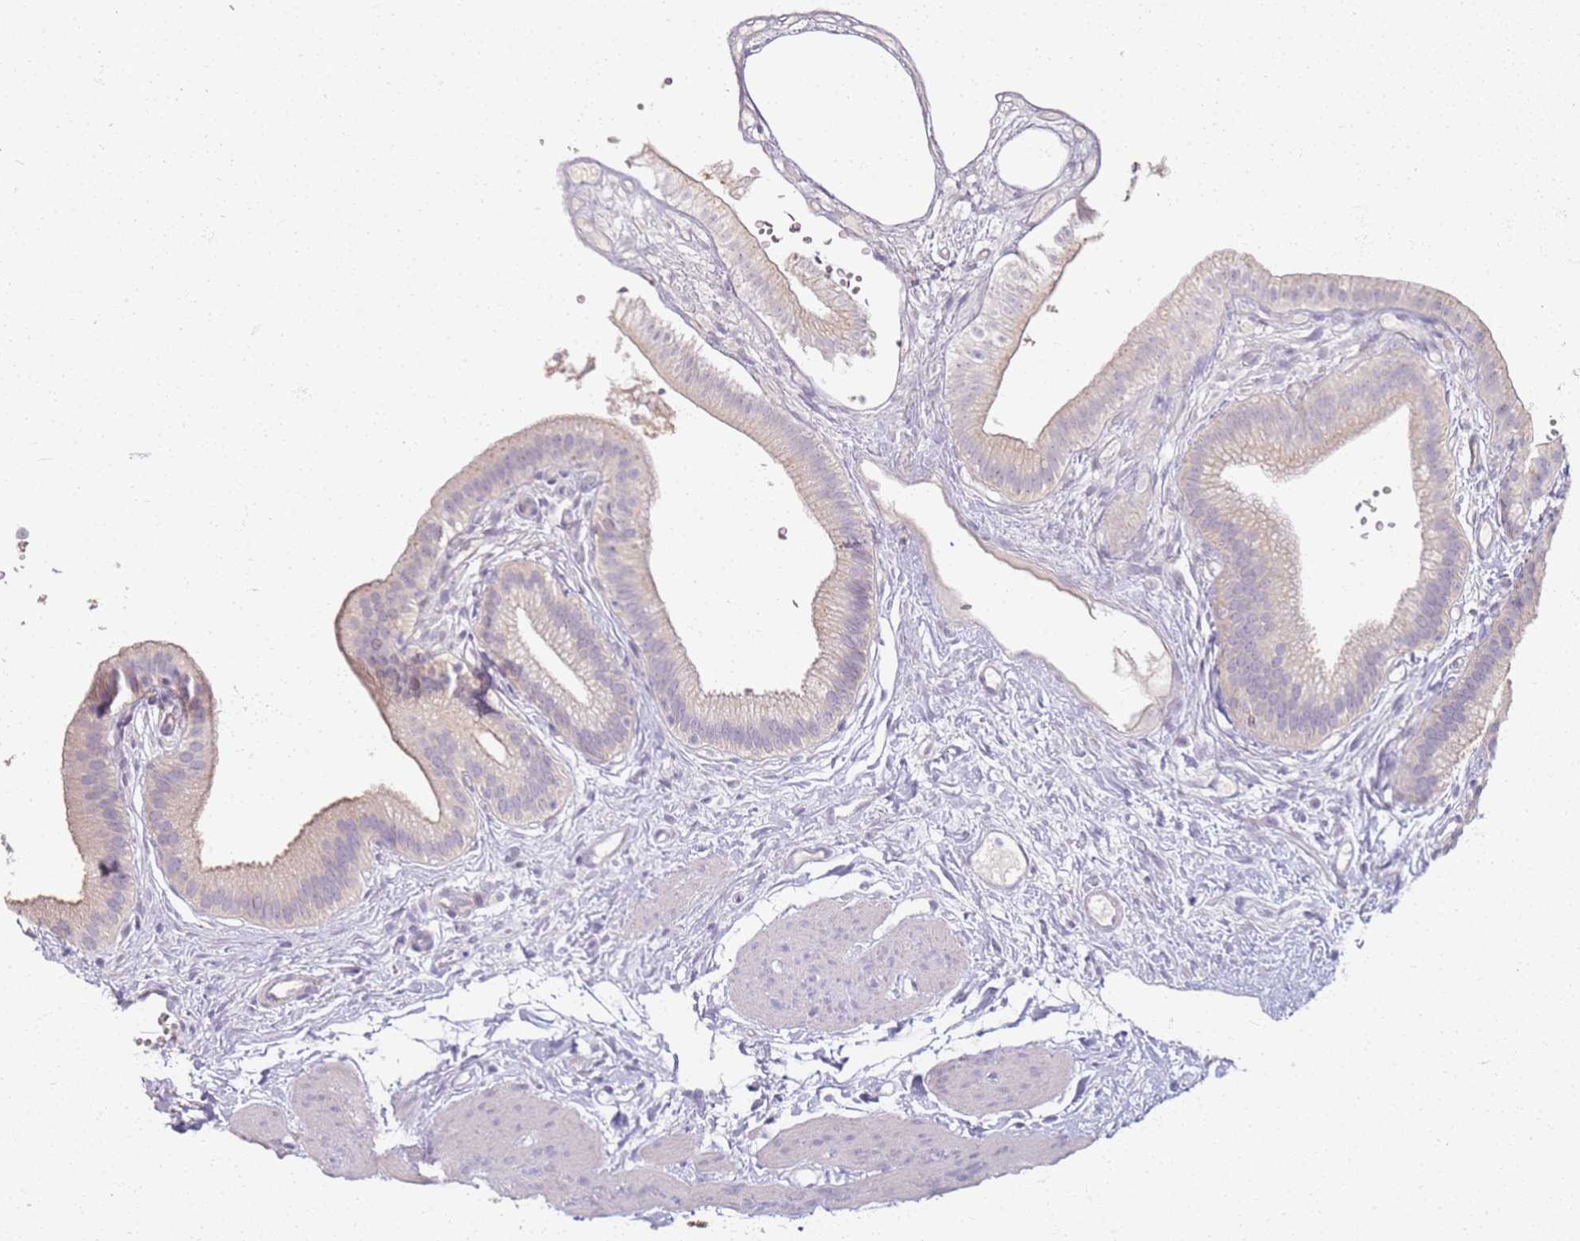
{"staining": {"intensity": "weak", "quantity": "25%-75%", "location": "cytoplasmic/membranous"}, "tissue": "gallbladder", "cell_type": "Glandular cells", "image_type": "normal", "snomed": [{"axis": "morphology", "description": "Normal tissue, NOS"}, {"axis": "topography", "description": "Gallbladder"}], "caption": "Brown immunohistochemical staining in benign human gallbladder shows weak cytoplasmic/membranous staining in about 25%-75% of glandular cells.", "gene": "CD40LG", "patient": {"sex": "female", "age": 54}}